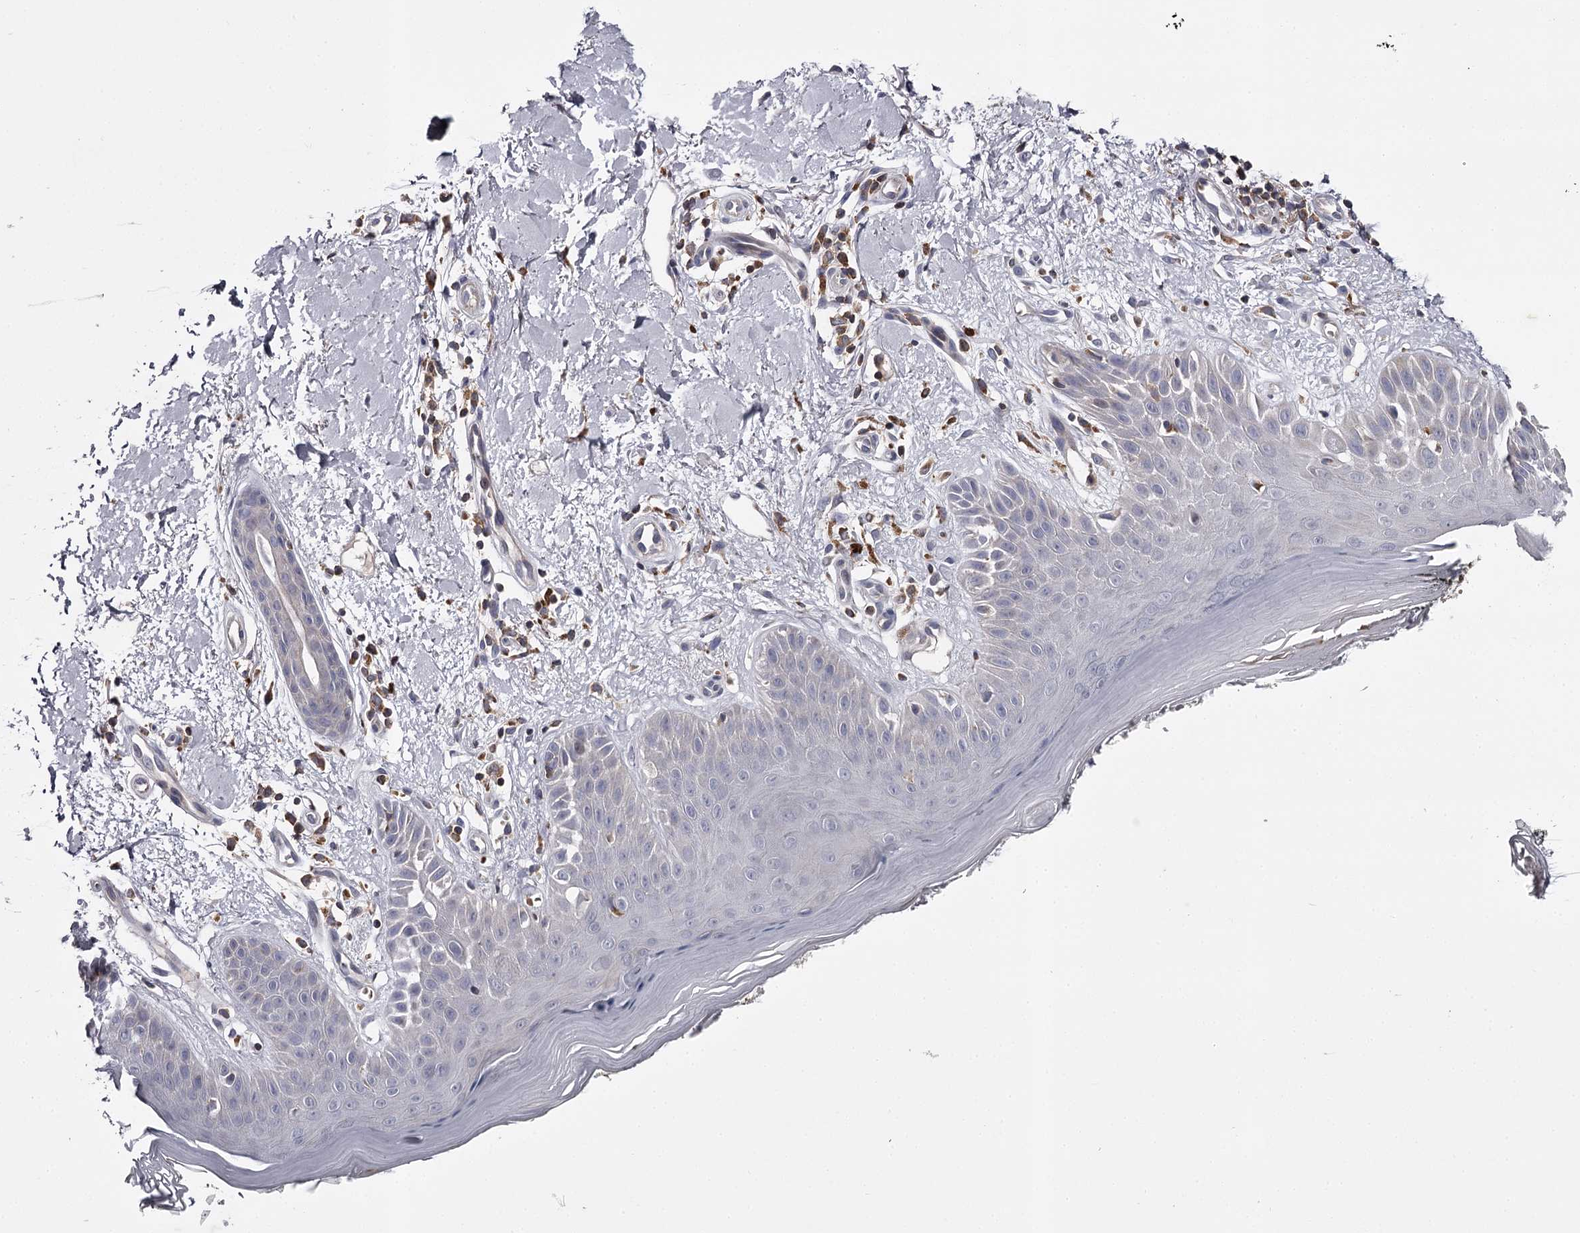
{"staining": {"intensity": "negative", "quantity": "none", "location": "none"}, "tissue": "skin", "cell_type": "Fibroblasts", "image_type": "normal", "snomed": [{"axis": "morphology", "description": "Normal tissue, NOS"}, {"axis": "topography", "description": "Skin"}], "caption": "Immunohistochemistry (IHC) image of unremarkable skin: human skin stained with DAB displays no significant protein staining in fibroblasts. (Immunohistochemistry, brightfield microscopy, high magnification).", "gene": "RASSF6", "patient": {"sex": "female", "age": 64}}